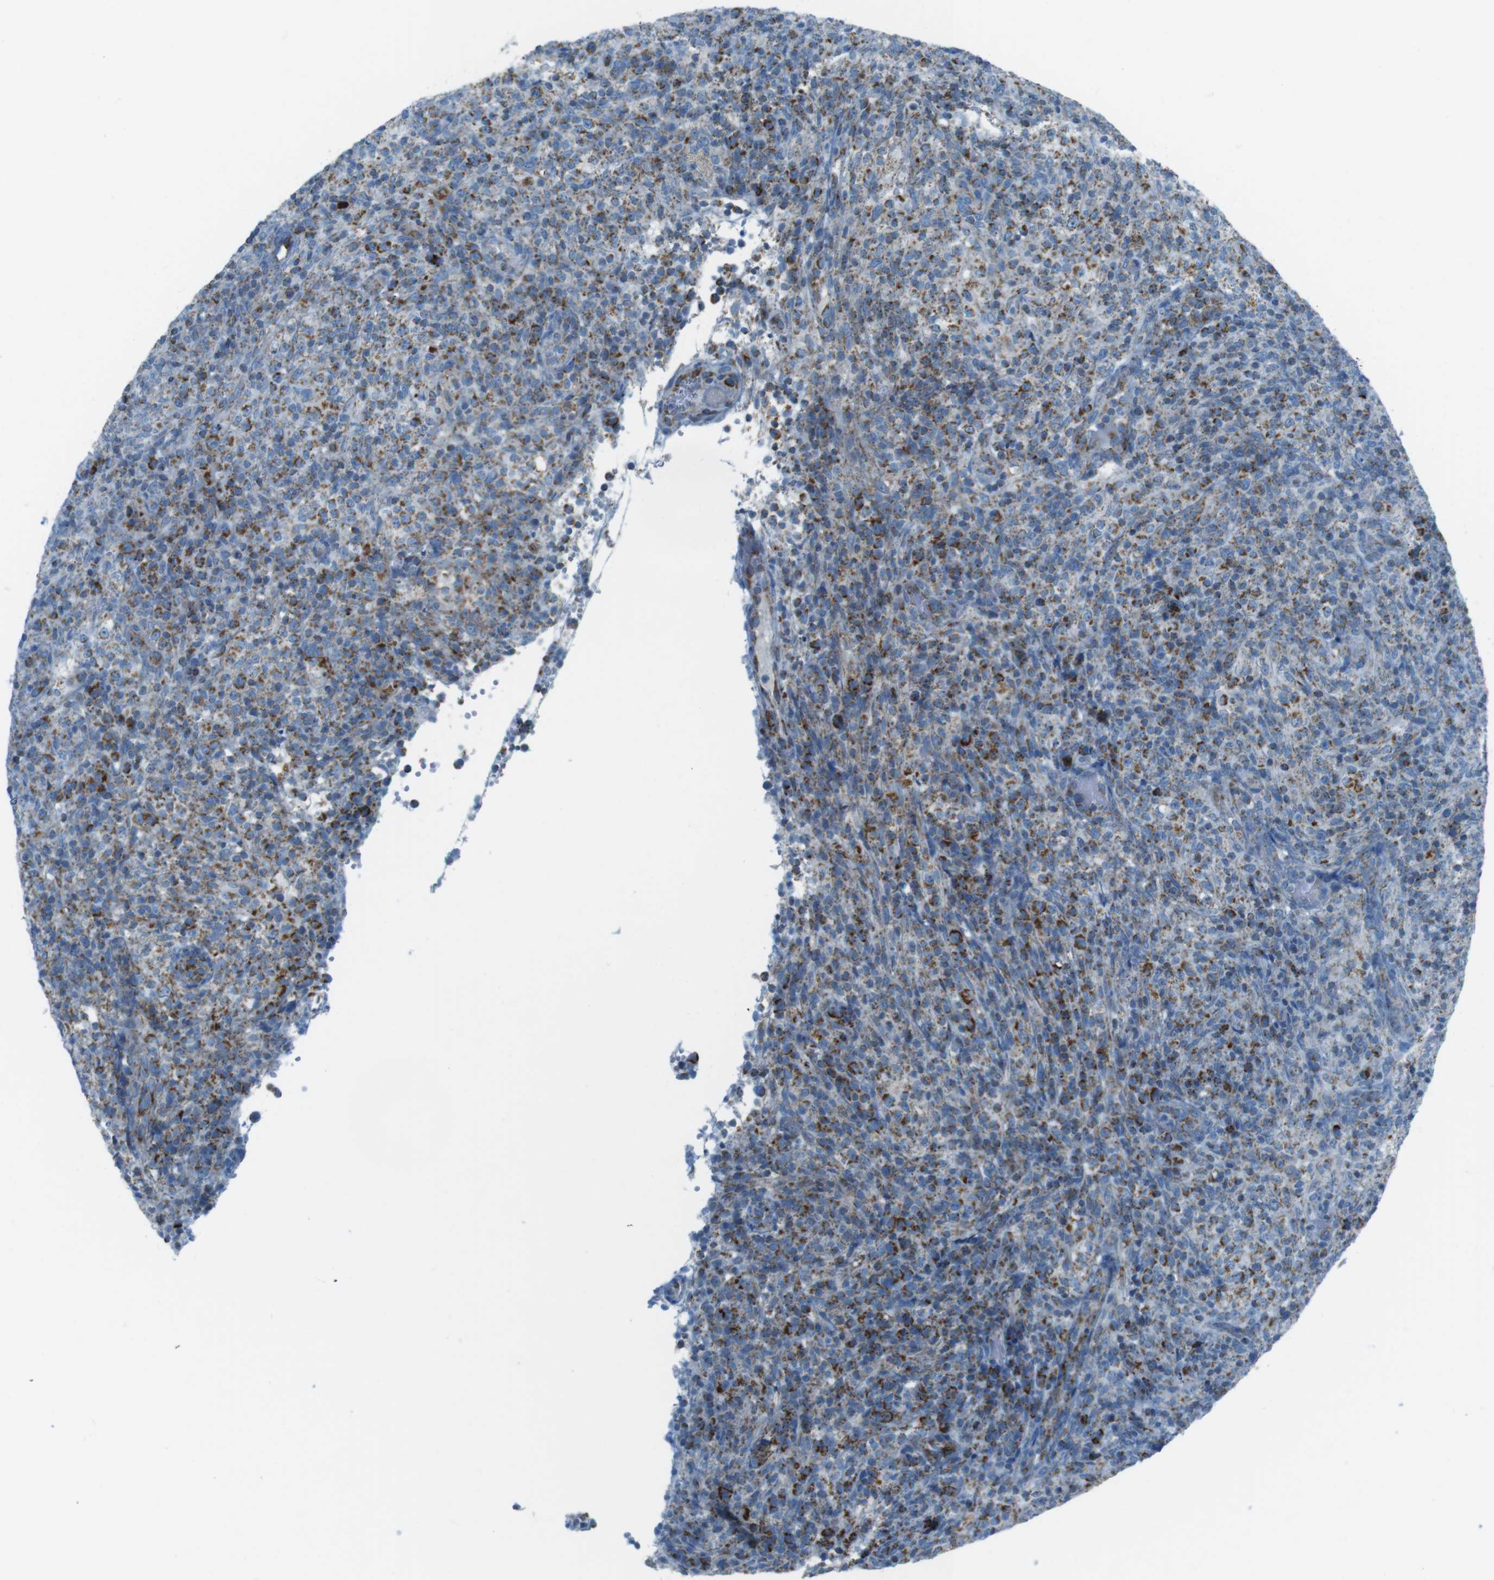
{"staining": {"intensity": "moderate", "quantity": "25%-75%", "location": "cytoplasmic/membranous"}, "tissue": "lymphoma", "cell_type": "Tumor cells", "image_type": "cancer", "snomed": [{"axis": "morphology", "description": "Malignant lymphoma, non-Hodgkin's type, High grade"}, {"axis": "topography", "description": "Lymph node"}], "caption": "Lymphoma stained with a protein marker reveals moderate staining in tumor cells.", "gene": "DNAJA3", "patient": {"sex": "female", "age": 76}}